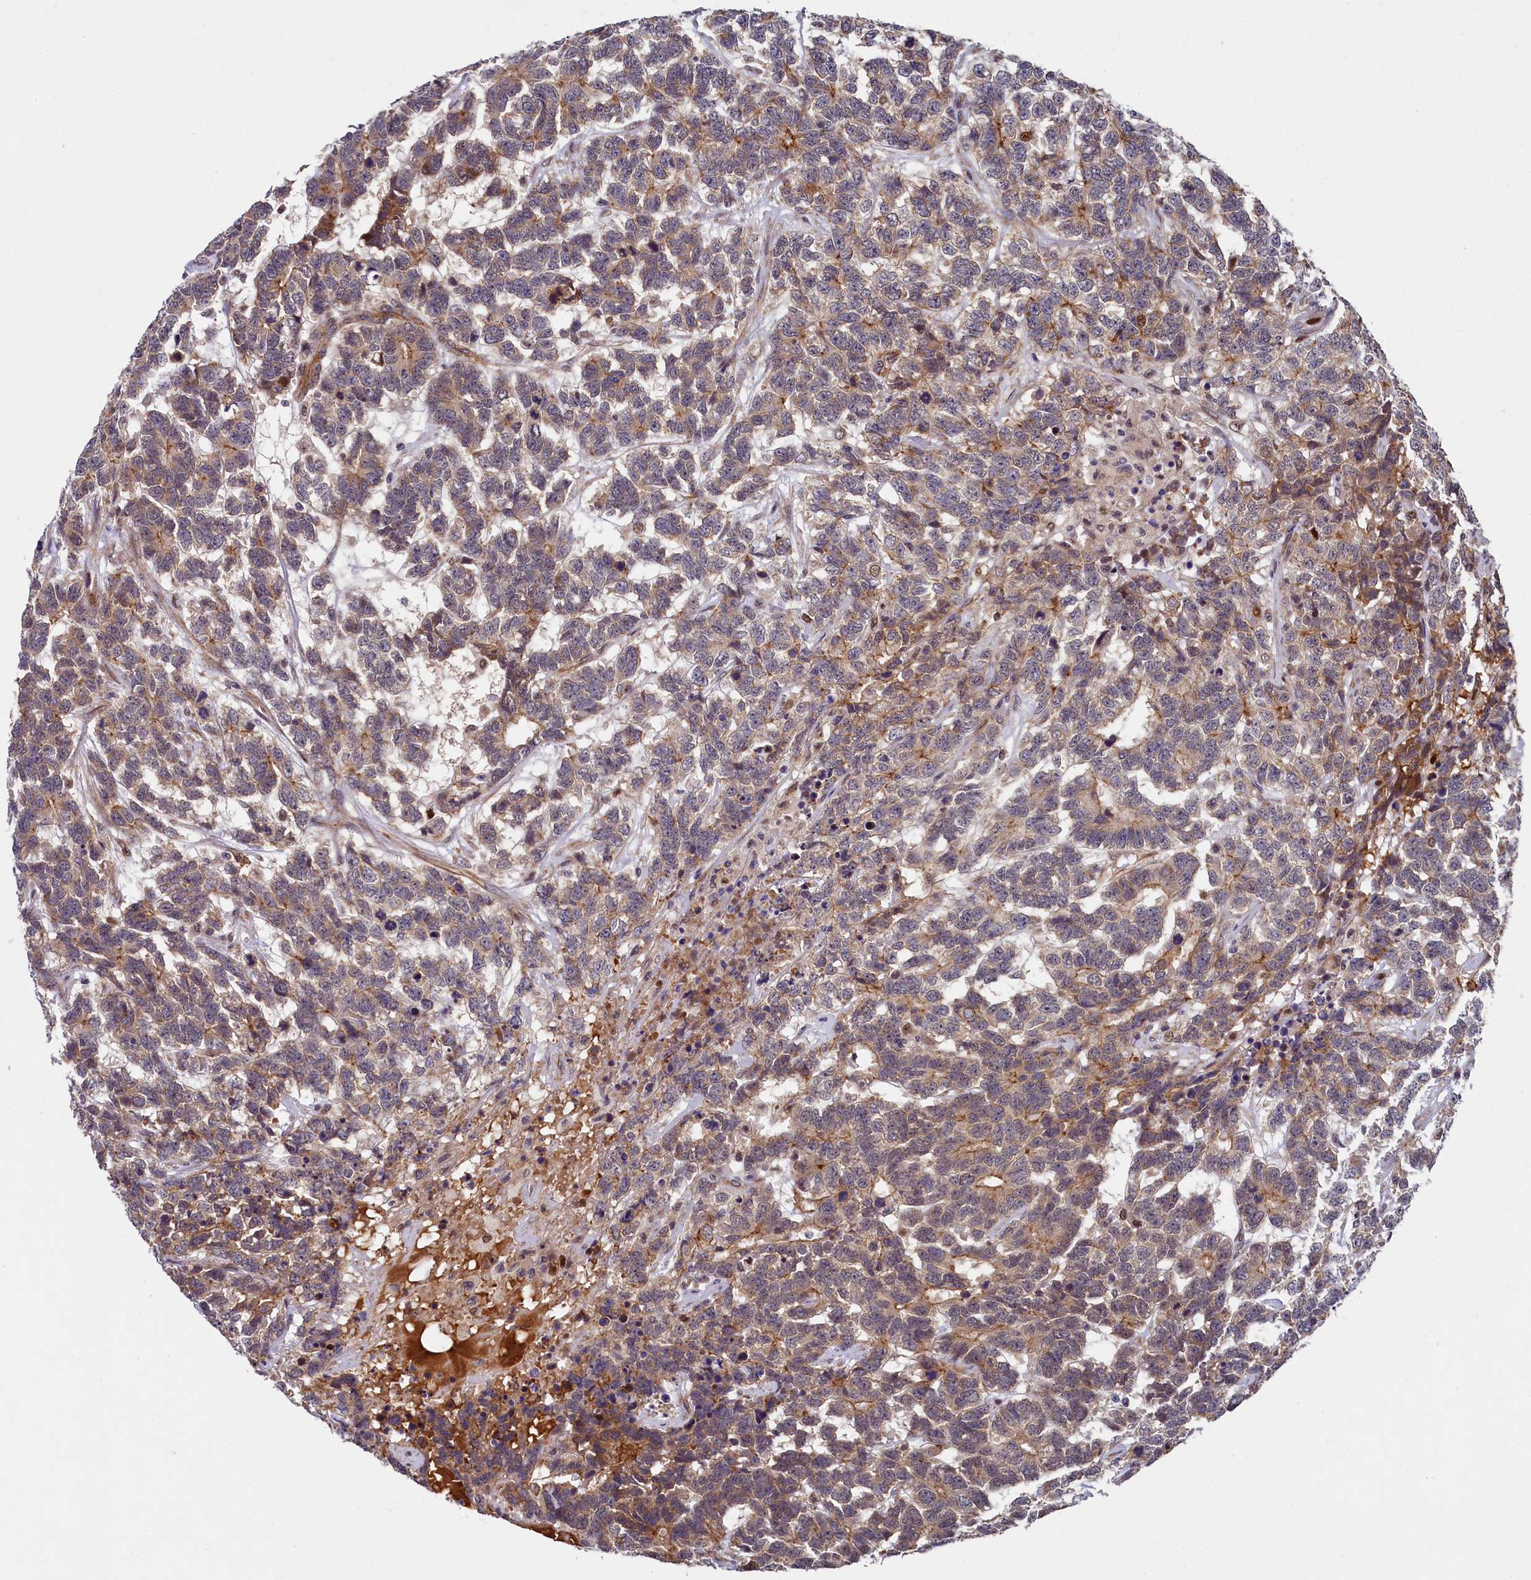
{"staining": {"intensity": "weak", "quantity": "25%-75%", "location": "cytoplasmic/membranous"}, "tissue": "testis cancer", "cell_type": "Tumor cells", "image_type": "cancer", "snomed": [{"axis": "morphology", "description": "Carcinoma, Embryonal, NOS"}, {"axis": "topography", "description": "Testis"}], "caption": "Testis embryonal carcinoma tissue demonstrates weak cytoplasmic/membranous staining in approximately 25%-75% of tumor cells", "gene": "ARL14EP", "patient": {"sex": "male", "age": 26}}